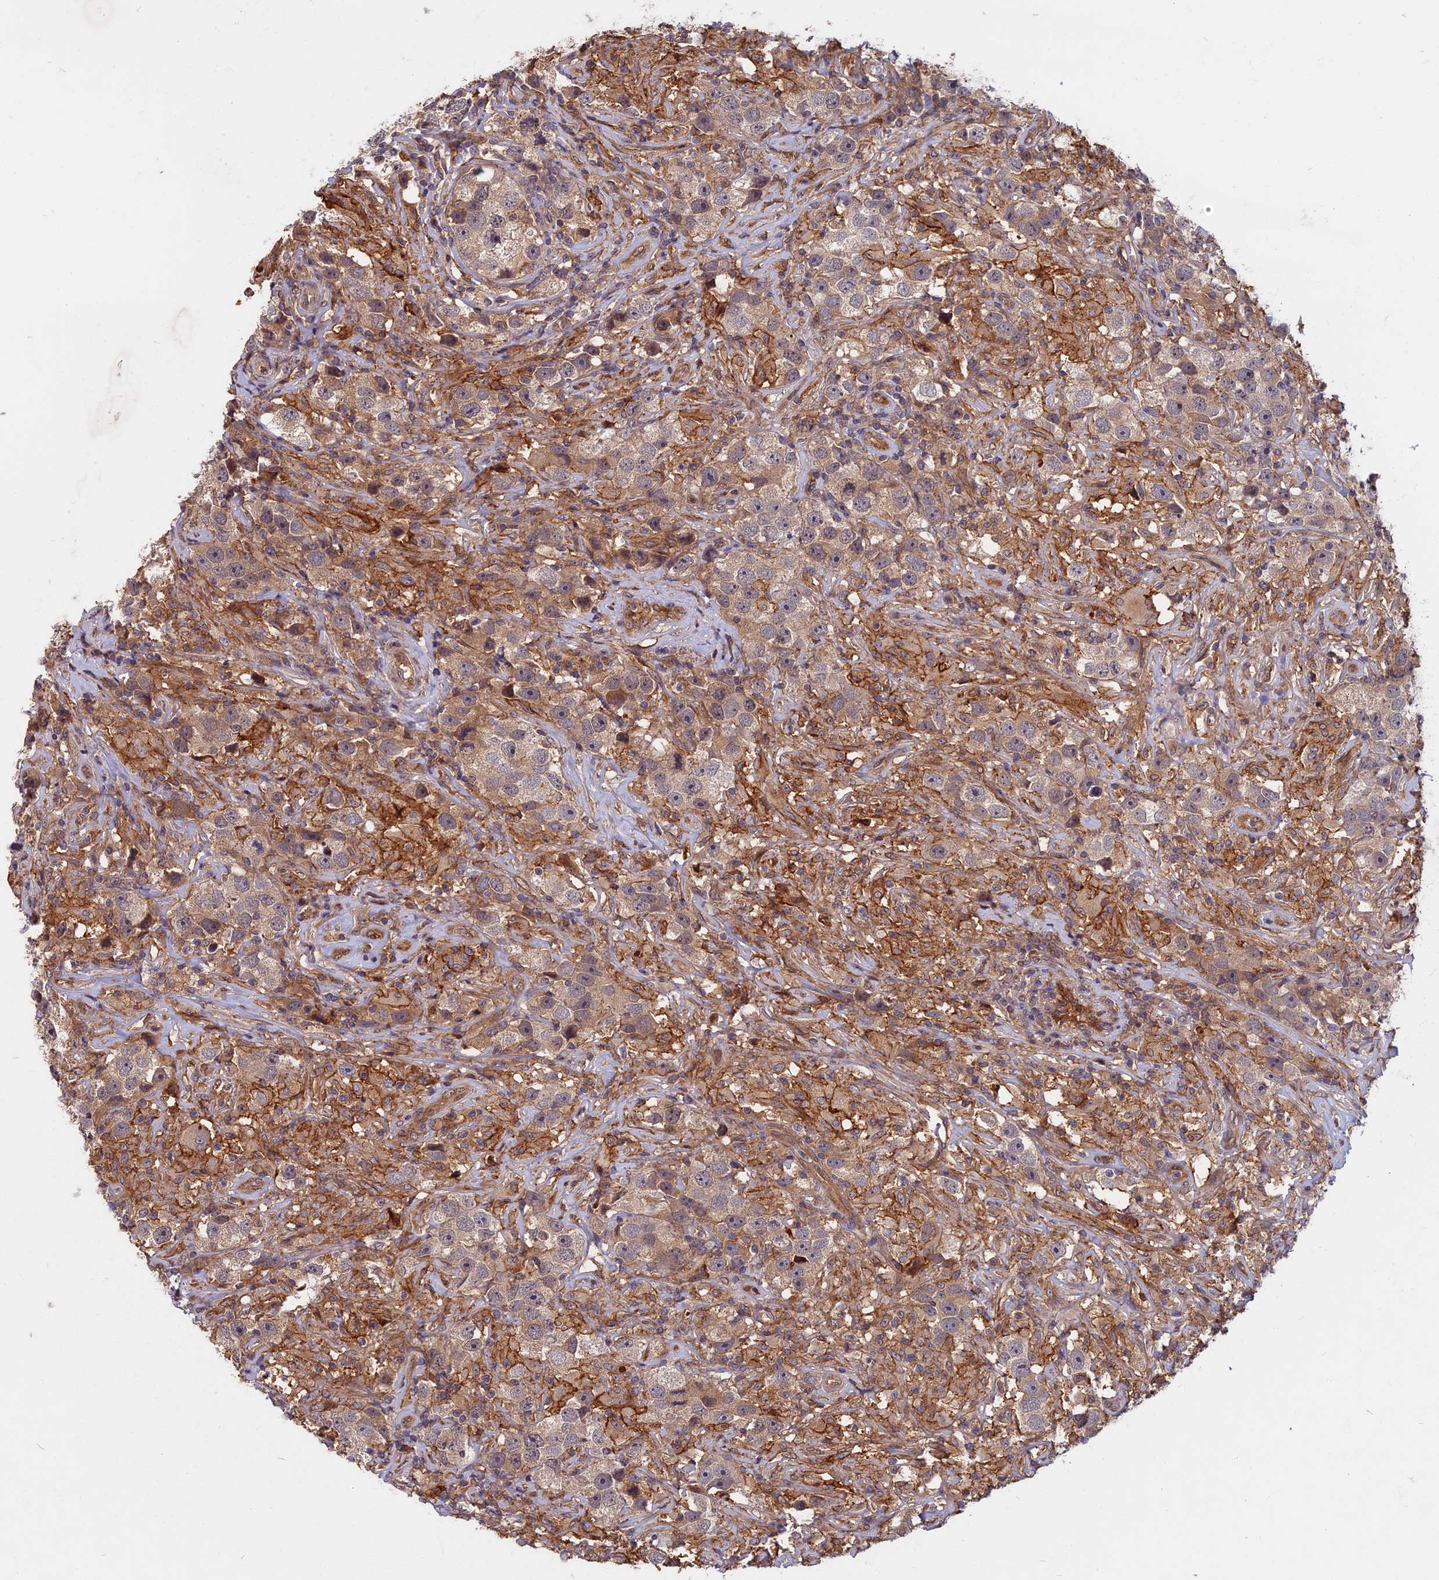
{"staining": {"intensity": "weak", "quantity": "25%-75%", "location": "cytoplasmic/membranous"}, "tissue": "testis cancer", "cell_type": "Tumor cells", "image_type": "cancer", "snomed": [{"axis": "morphology", "description": "Seminoma, NOS"}, {"axis": "topography", "description": "Testis"}], "caption": "Seminoma (testis) was stained to show a protein in brown. There is low levels of weak cytoplasmic/membranous staining in approximately 25%-75% of tumor cells.", "gene": "SPG11", "patient": {"sex": "male", "age": 49}}